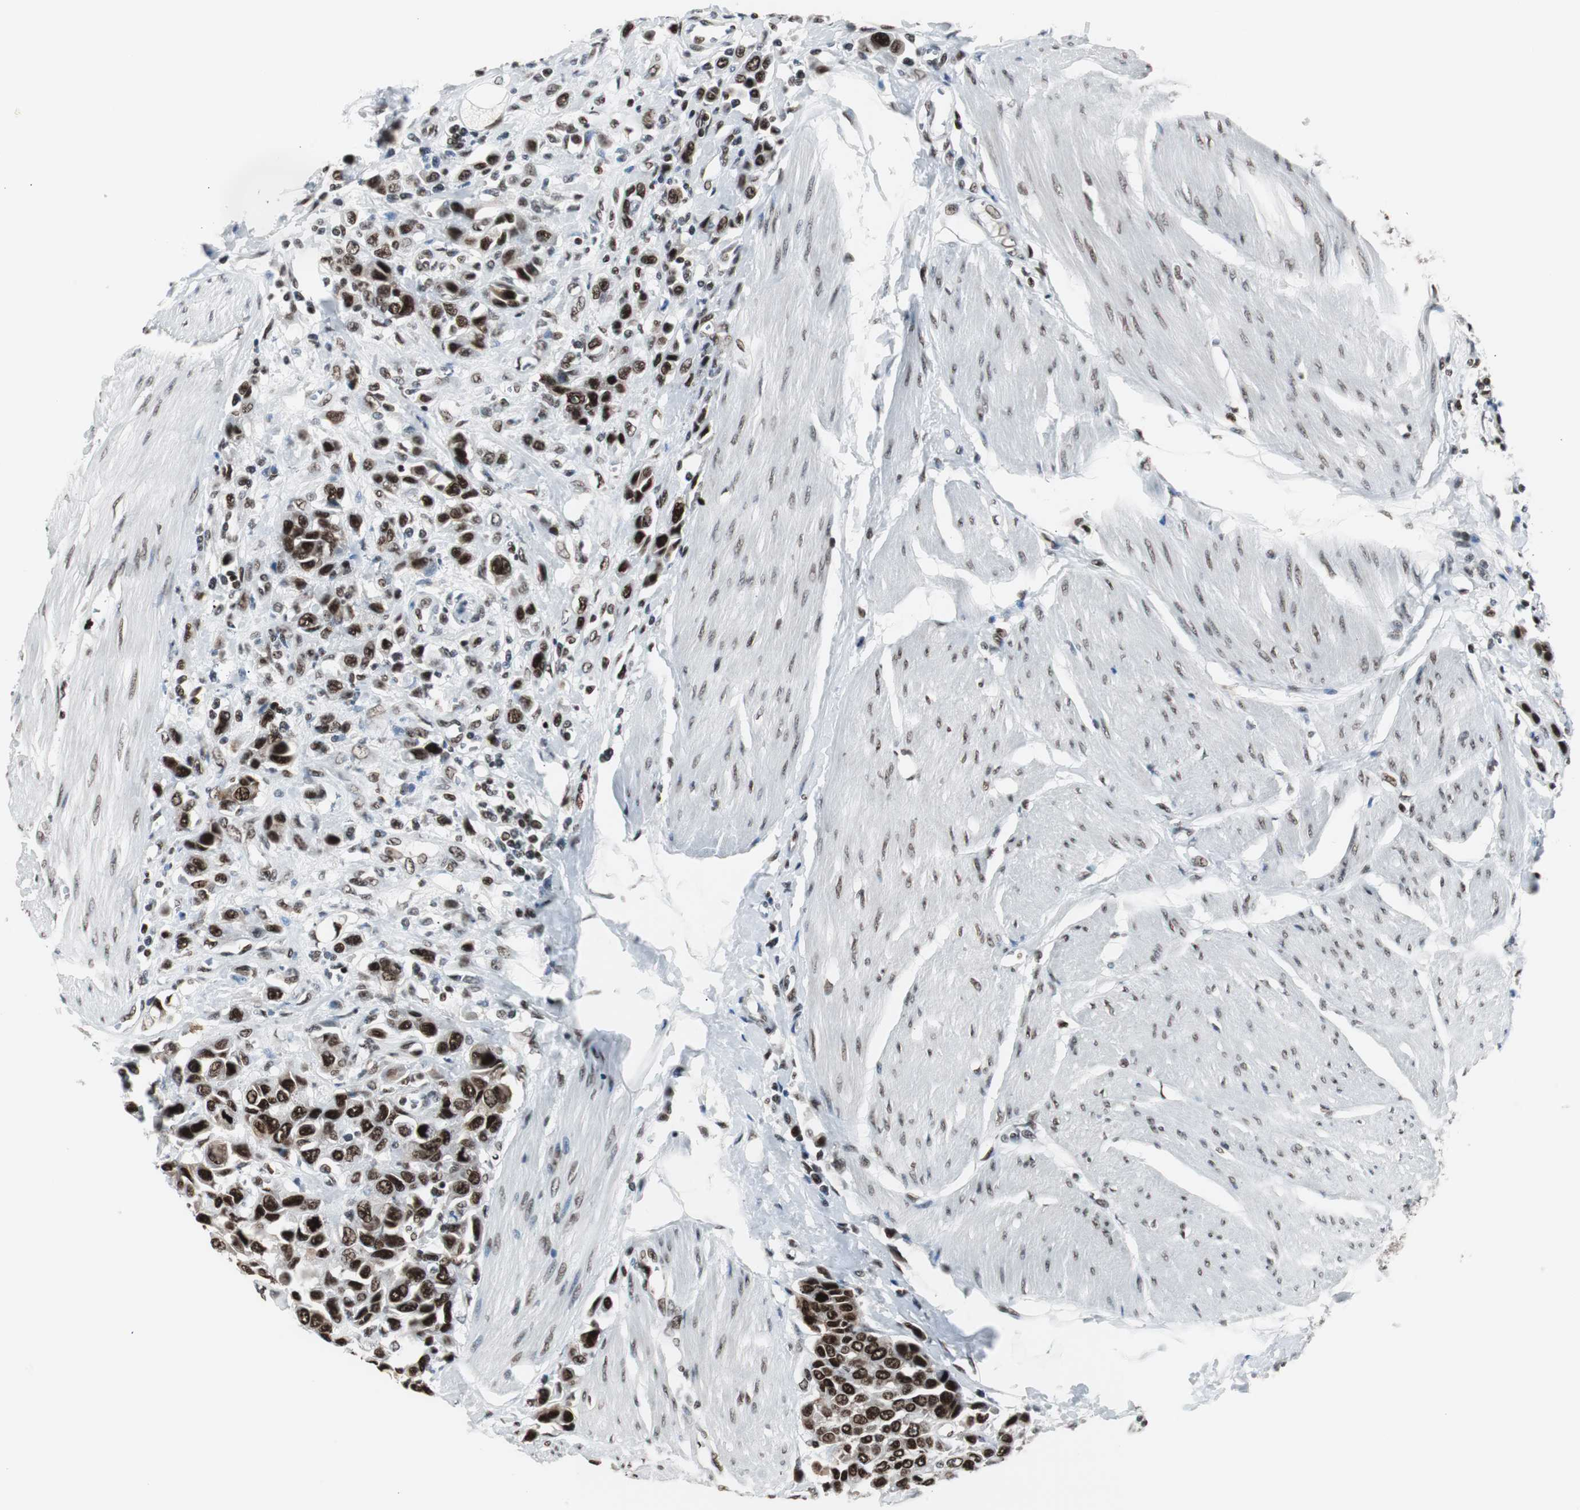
{"staining": {"intensity": "strong", "quantity": ">75%", "location": "nuclear"}, "tissue": "urothelial cancer", "cell_type": "Tumor cells", "image_type": "cancer", "snomed": [{"axis": "morphology", "description": "Urothelial carcinoma, High grade"}, {"axis": "topography", "description": "Urinary bladder"}], "caption": "Strong nuclear positivity for a protein is present in approximately >75% of tumor cells of high-grade urothelial carcinoma using immunohistochemistry (IHC).", "gene": "XRCC1", "patient": {"sex": "male", "age": 50}}